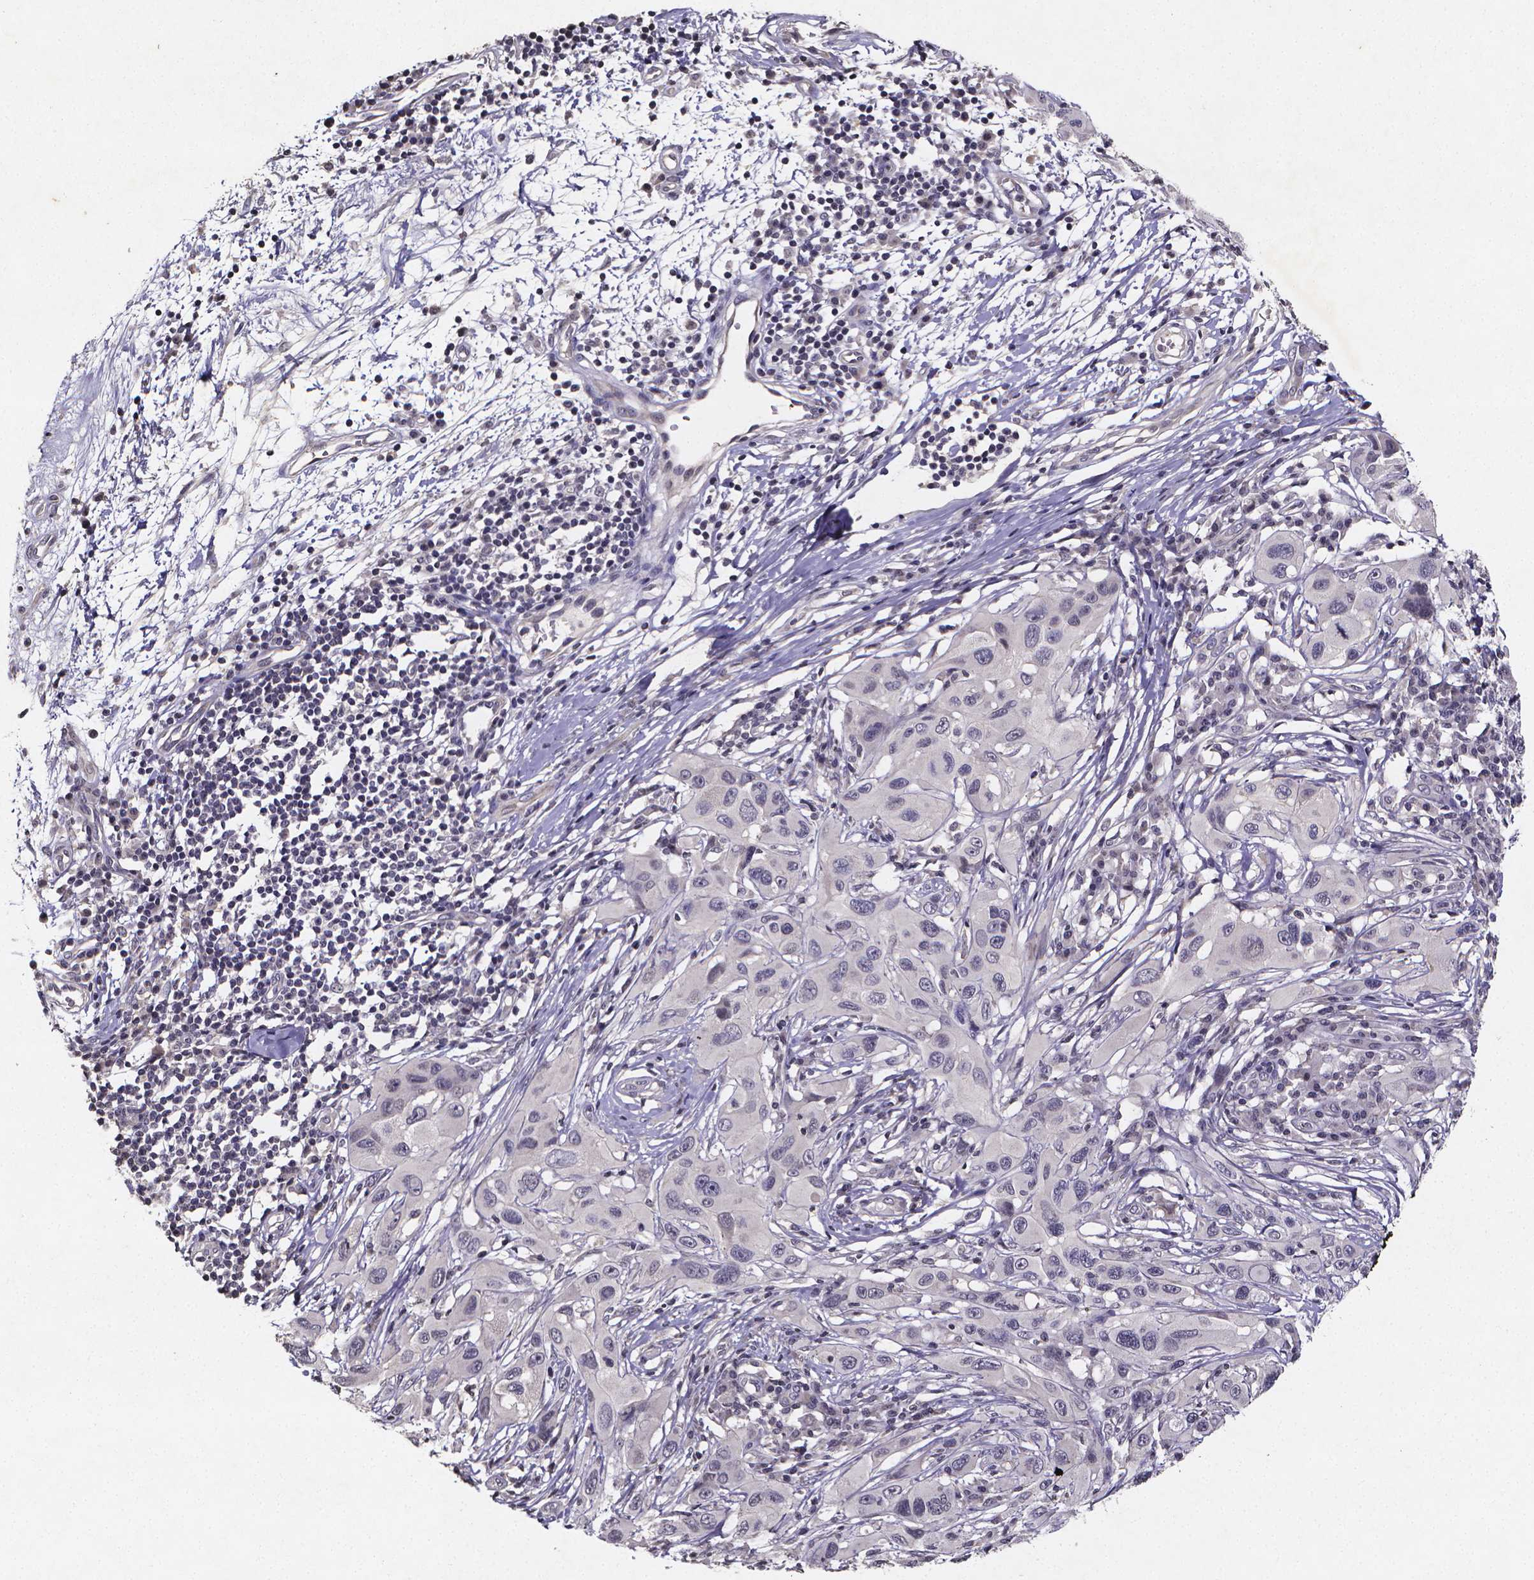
{"staining": {"intensity": "negative", "quantity": "none", "location": "none"}, "tissue": "melanoma", "cell_type": "Tumor cells", "image_type": "cancer", "snomed": [{"axis": "morphology", "description": "Malignant melanoma, NOS"}, {"axis": "topography", "description": "Skin"}], "caption": "Tumor cells are negative for brown protein staining in malignant melanoma. (Immunohistochemistry (ihc), brightfield microscopy, high magnification).", "gene": "TP73", "patient": {"sex": "male", "age": 53}}